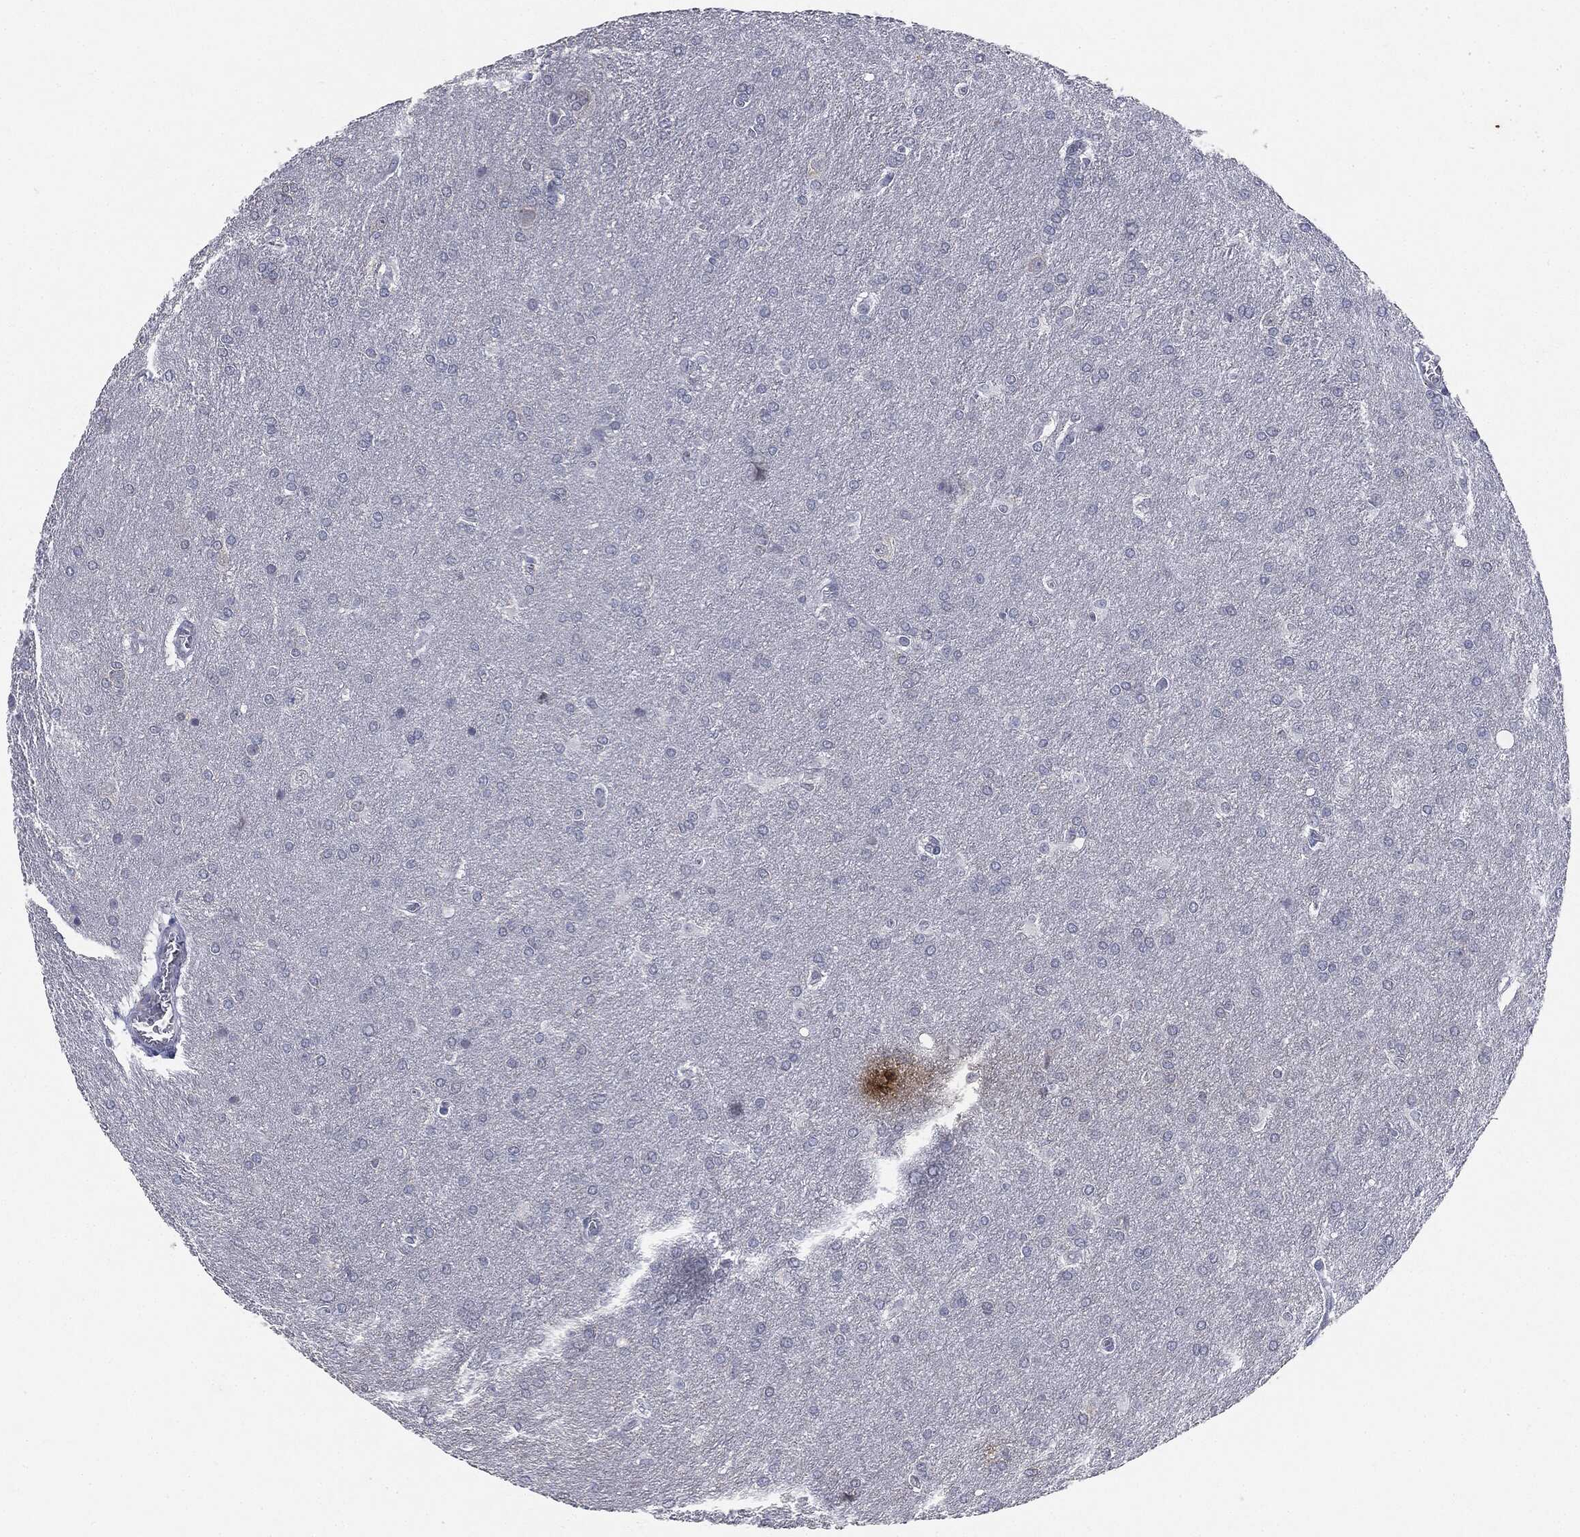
{"staining": {"intensity": "negative", "quantity": "none", "location": "none"}, "tissue": "glioma", "cell_type": "Tumor cells", "image_type": "cancer", "snomed": [{"axis": "morphology", "description": "Glioma, malignant, Low grade"}, {"axis": "topography", "description": "Brain"}], "caption": "This is an immunohistochemistry photomicrograph of glioma. There is no staining in tumor cells.", "gene": "SLC2A2", "patient": {"sex": "female", "age": 32}}